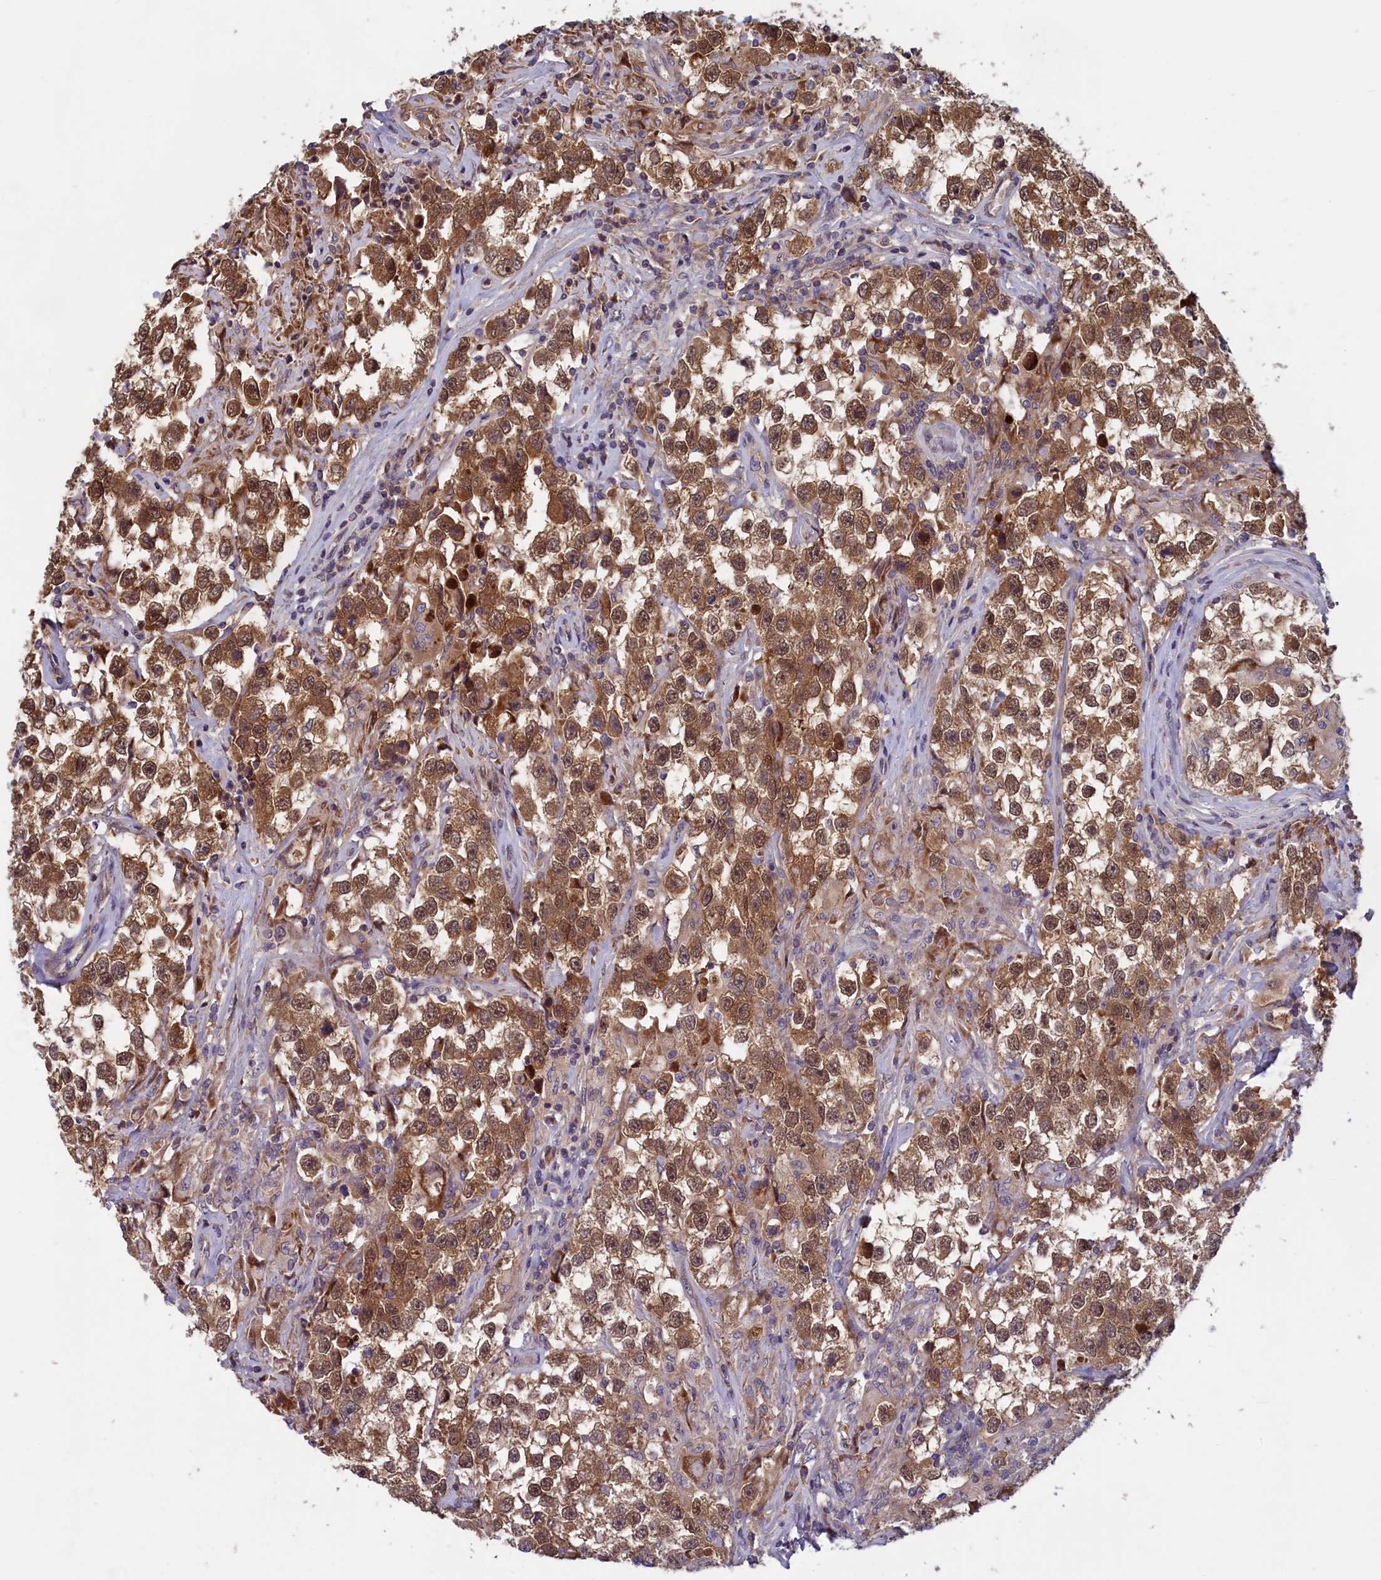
{"staining": {"intensity": "moderate", "quantity": ">75%", "location": "cytoplasmic/membranous,nuclear"}, "tissue": "testis cancer", "cell_type": "Tumor cells", "image_type": "cancer", "snomed": [{"axis": "morphology", "description": "Seminoma, NOS"}, {"axis": "topography", "description": "Testis"}], "caption": "Immunohistochemical staining of human testis cancer (seminoma) demonstrates medium levels of moderate cytoplasmic/membranous and nuclear staining in about >75% of tumor cells.", "gene": "CCDC15", "patient": {"sex": "male", "age": 46}}